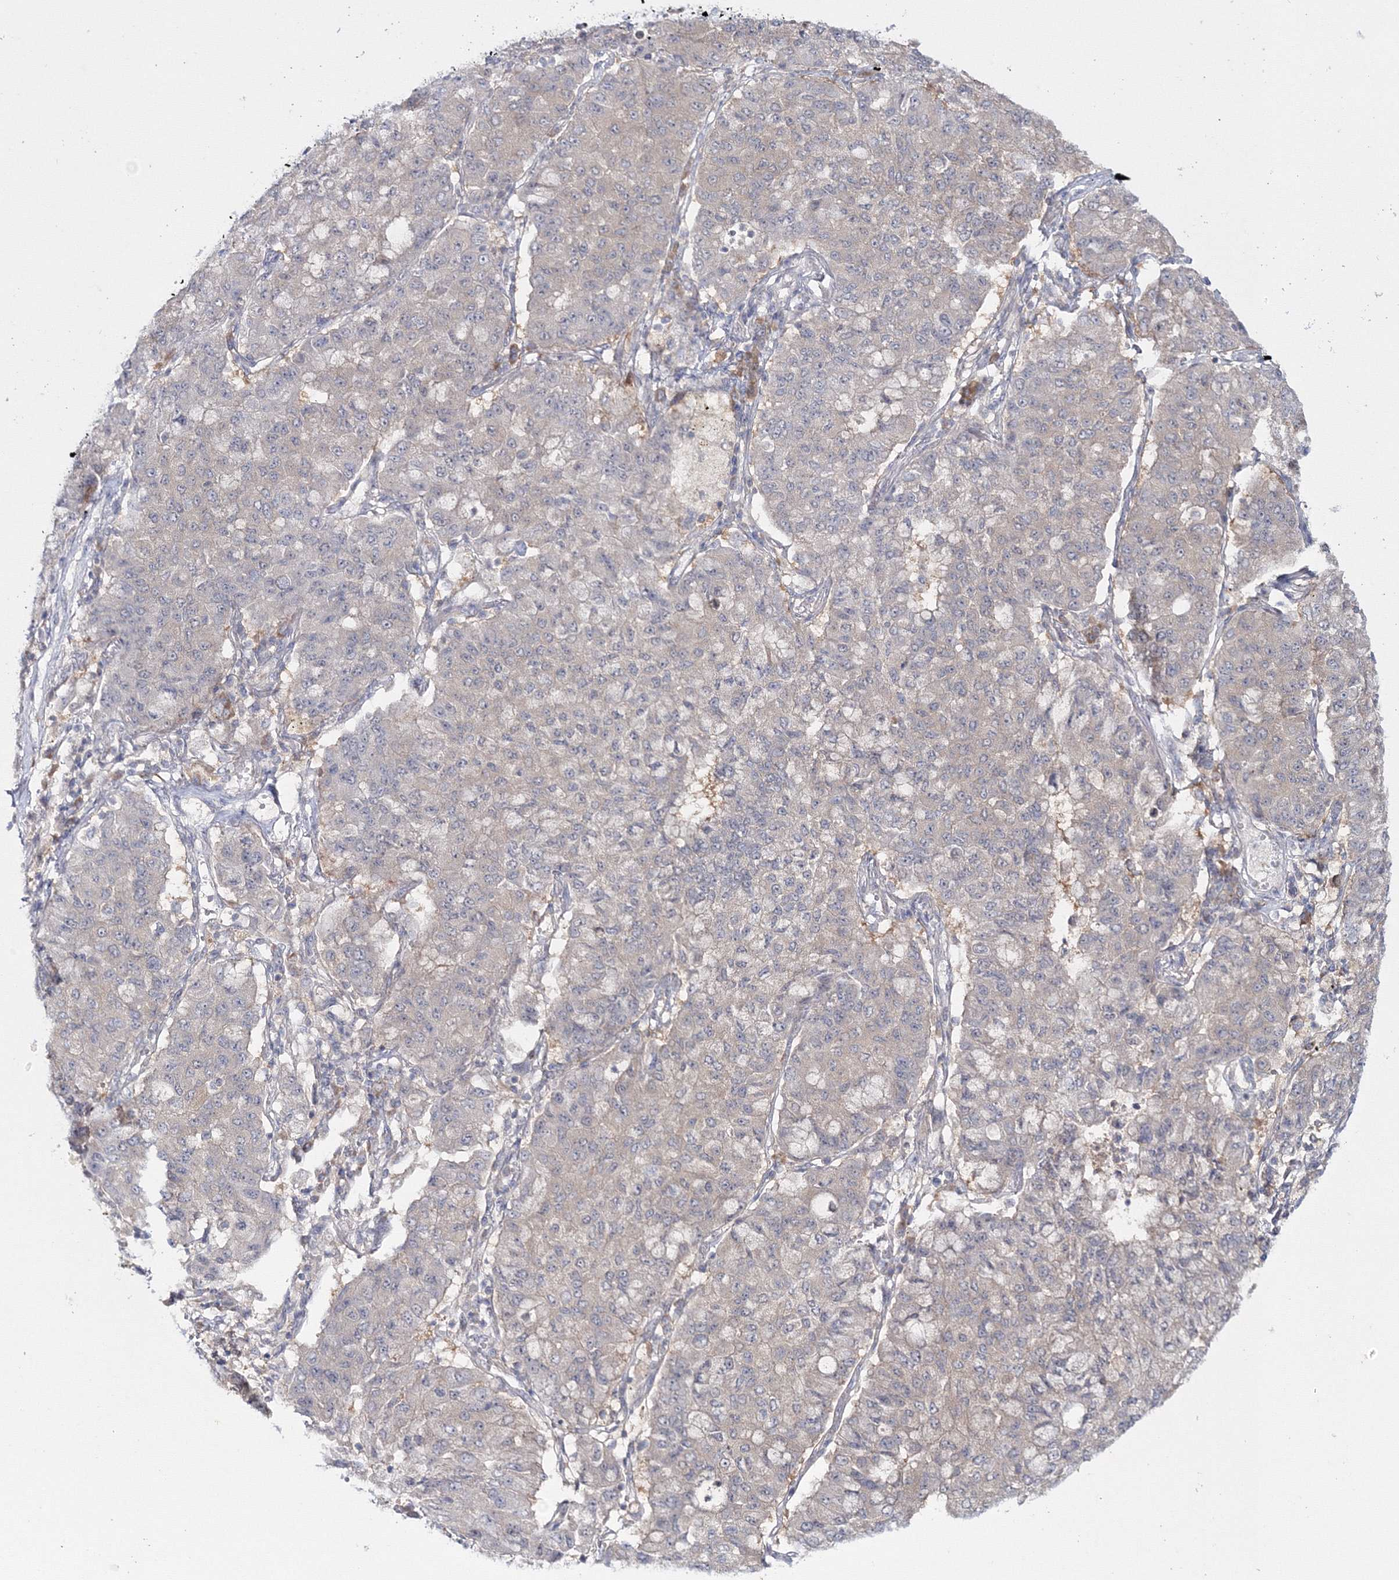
{"staining": {"intensity": "negative", "quantity": "none", "location": "none"}, "tissue": "lung cancer", "cell_type": "Tumor cells", "image_type": "cancer", "snomed": [{"axis": "morphology", "description": "Squamous cell carcinoma, NOS"}, {"axis": "topography", "description": "Lung"}], "caption": "Protein analysis of squamous cell carcinoma (lung) shows no significant positivity in tumor cells.", "gene": "IPMK", "patient": {"sex": "male", "age": 74}}